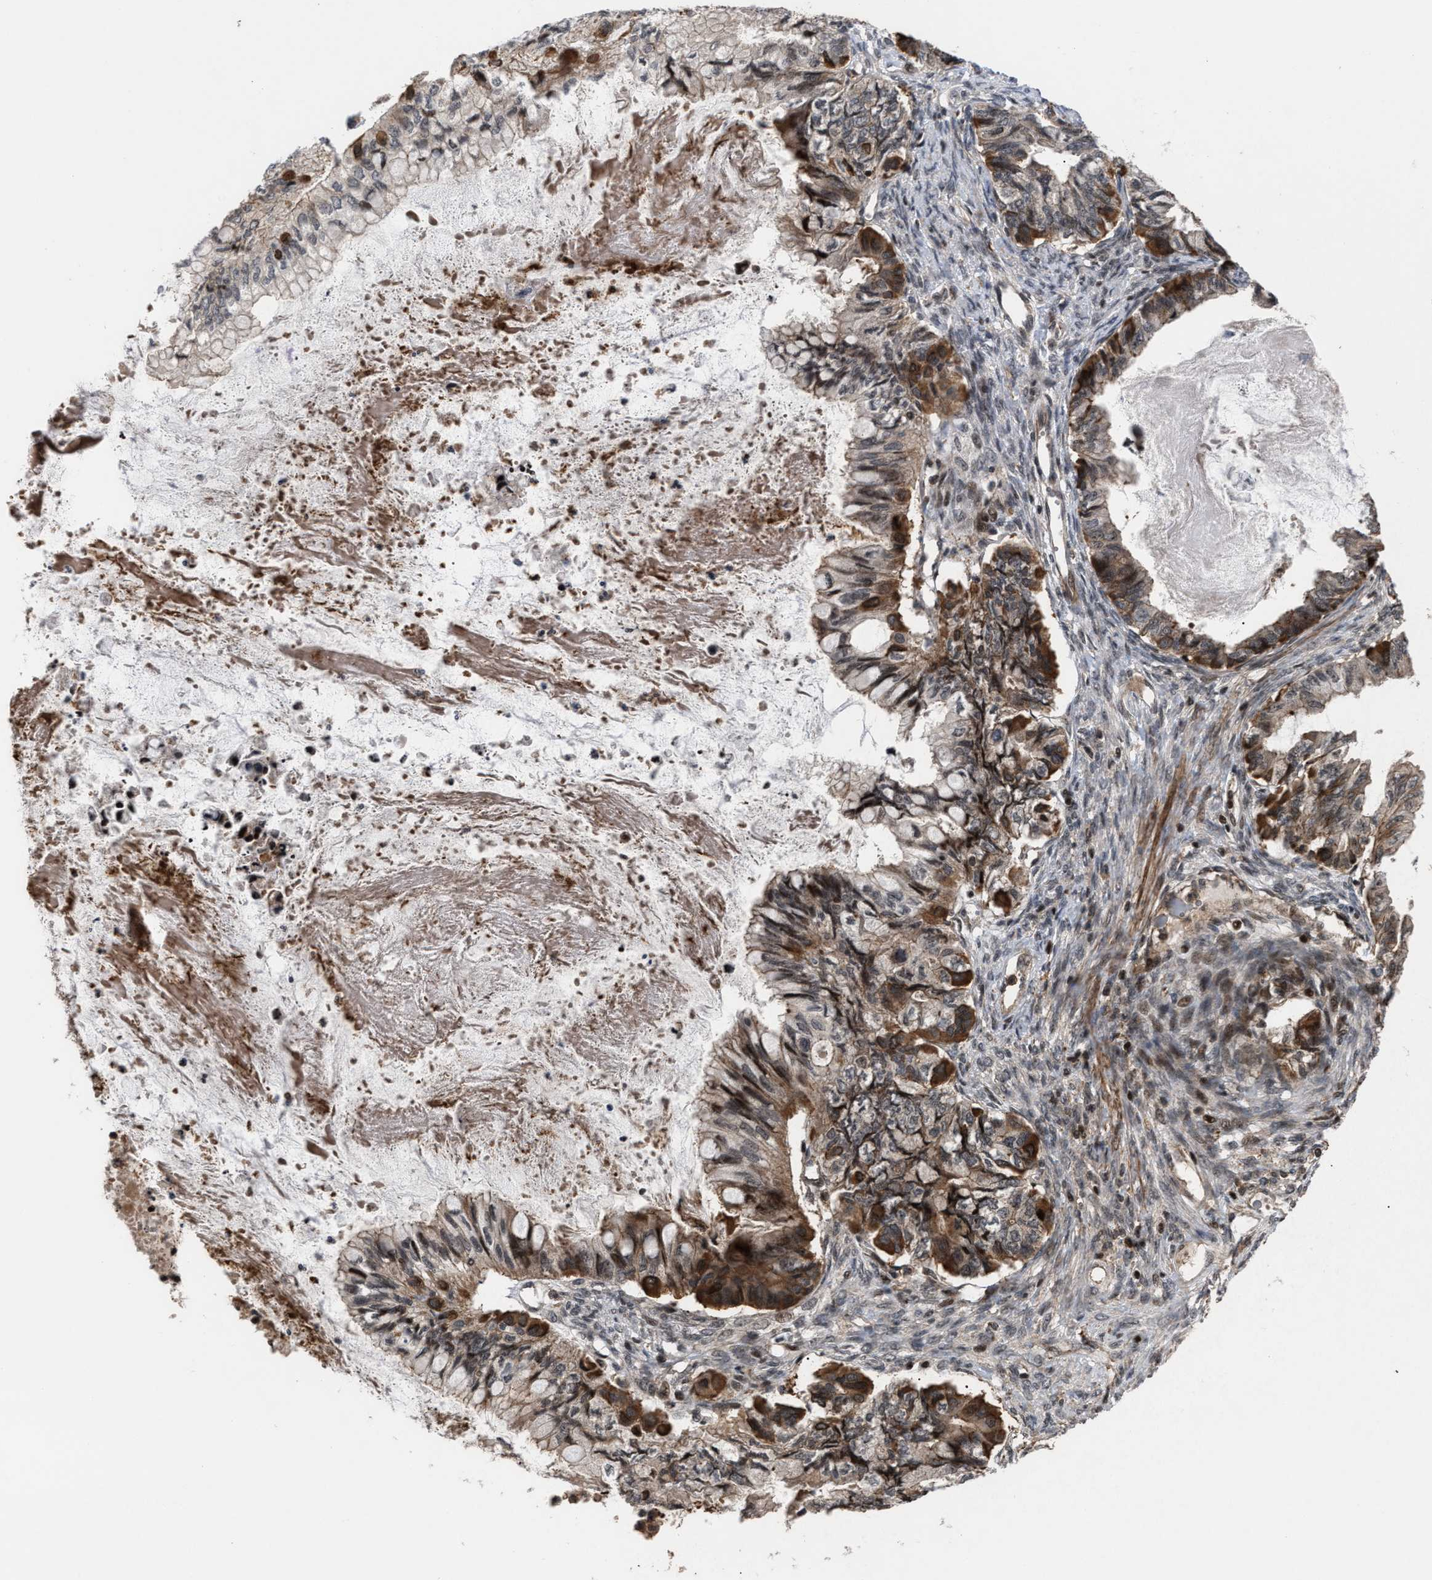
{"staining": {"intensity": "moderate", "quantity": "25%-75%", "location": "cytoplasmic/membranous"}, "tissue": "ovarian cancer", "cell_type": "Tumor cells", "image_type": "cancer", "snomed": [{"axis": "morphology", "description": "Cystadenocarcinoma, mucinous, NOS"}, {"axis": "topography", "description": "Ovary"}], "caption": "Tumor cells reveal medium levels of moderate cytoplasmic/membranous expression in approximately 25%-75% of cells in human mucinous cystadenocarcinoma (ovarian). (DAB IHC, brown staining for protein, blue staining for nuclei).", "gene": "STAU2", "patient": {"sex": "female", "age": 80}}